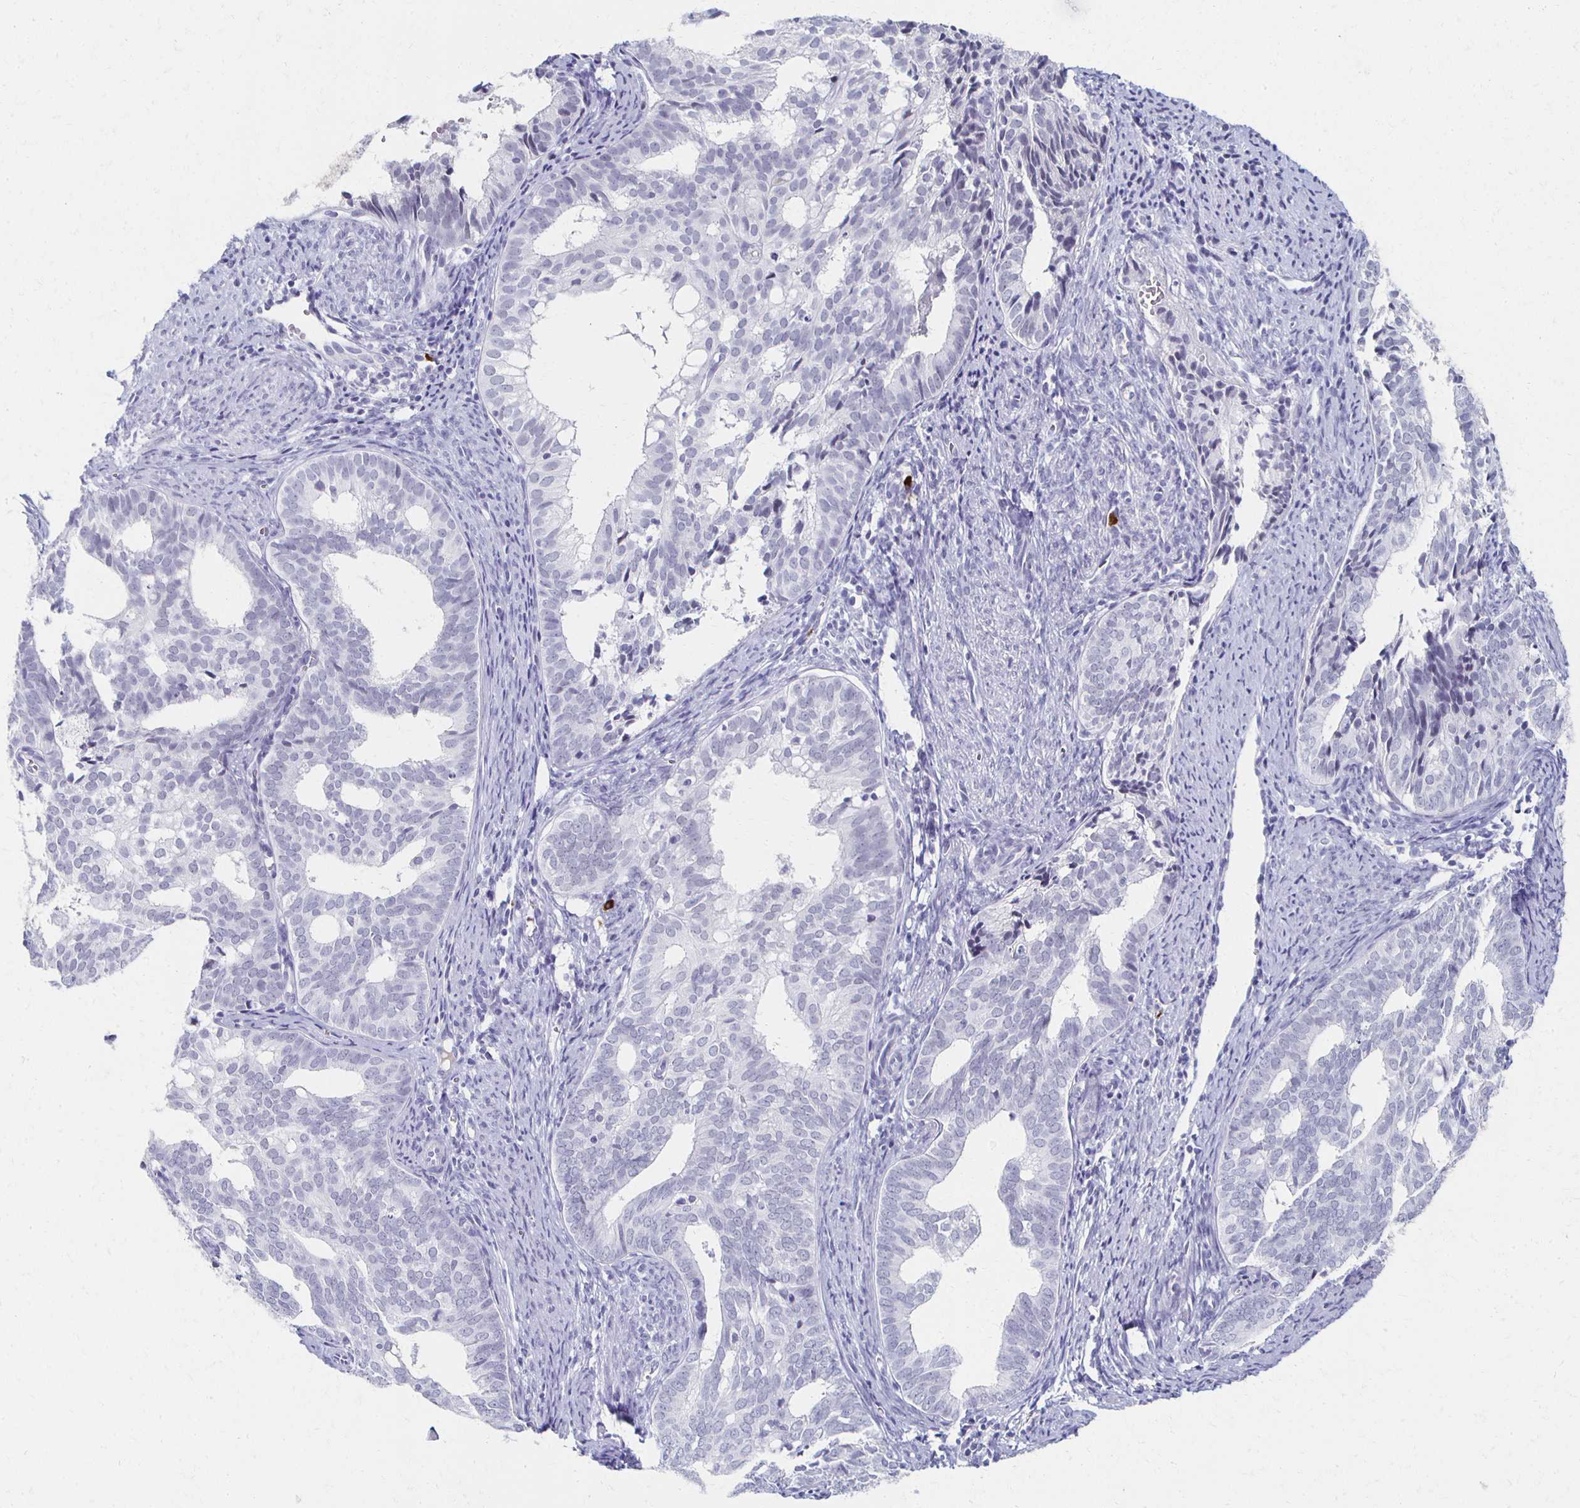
{"staining": {"intensity": "negative", "quantity": "none", "location": "none"}, "tissue": "endometrial cancer", "cell_type": "Tumor cells", "image_type": "cancer", "snomed": [{"axis": "morphology", "description": "Adenocarcinoma, NOS"}, {"axis": "topography", "description": "Endometrium"}], "caption": "Immunohistochemical staining of endometrial cancer shows no significant expression in tumor cells. (DAB (3,3'-diaminobenzidine) immunohistochemistry with hematoxylin counter stain).", "gene": "CXCR2", "patient": {"sex": "female", "age": 75}}